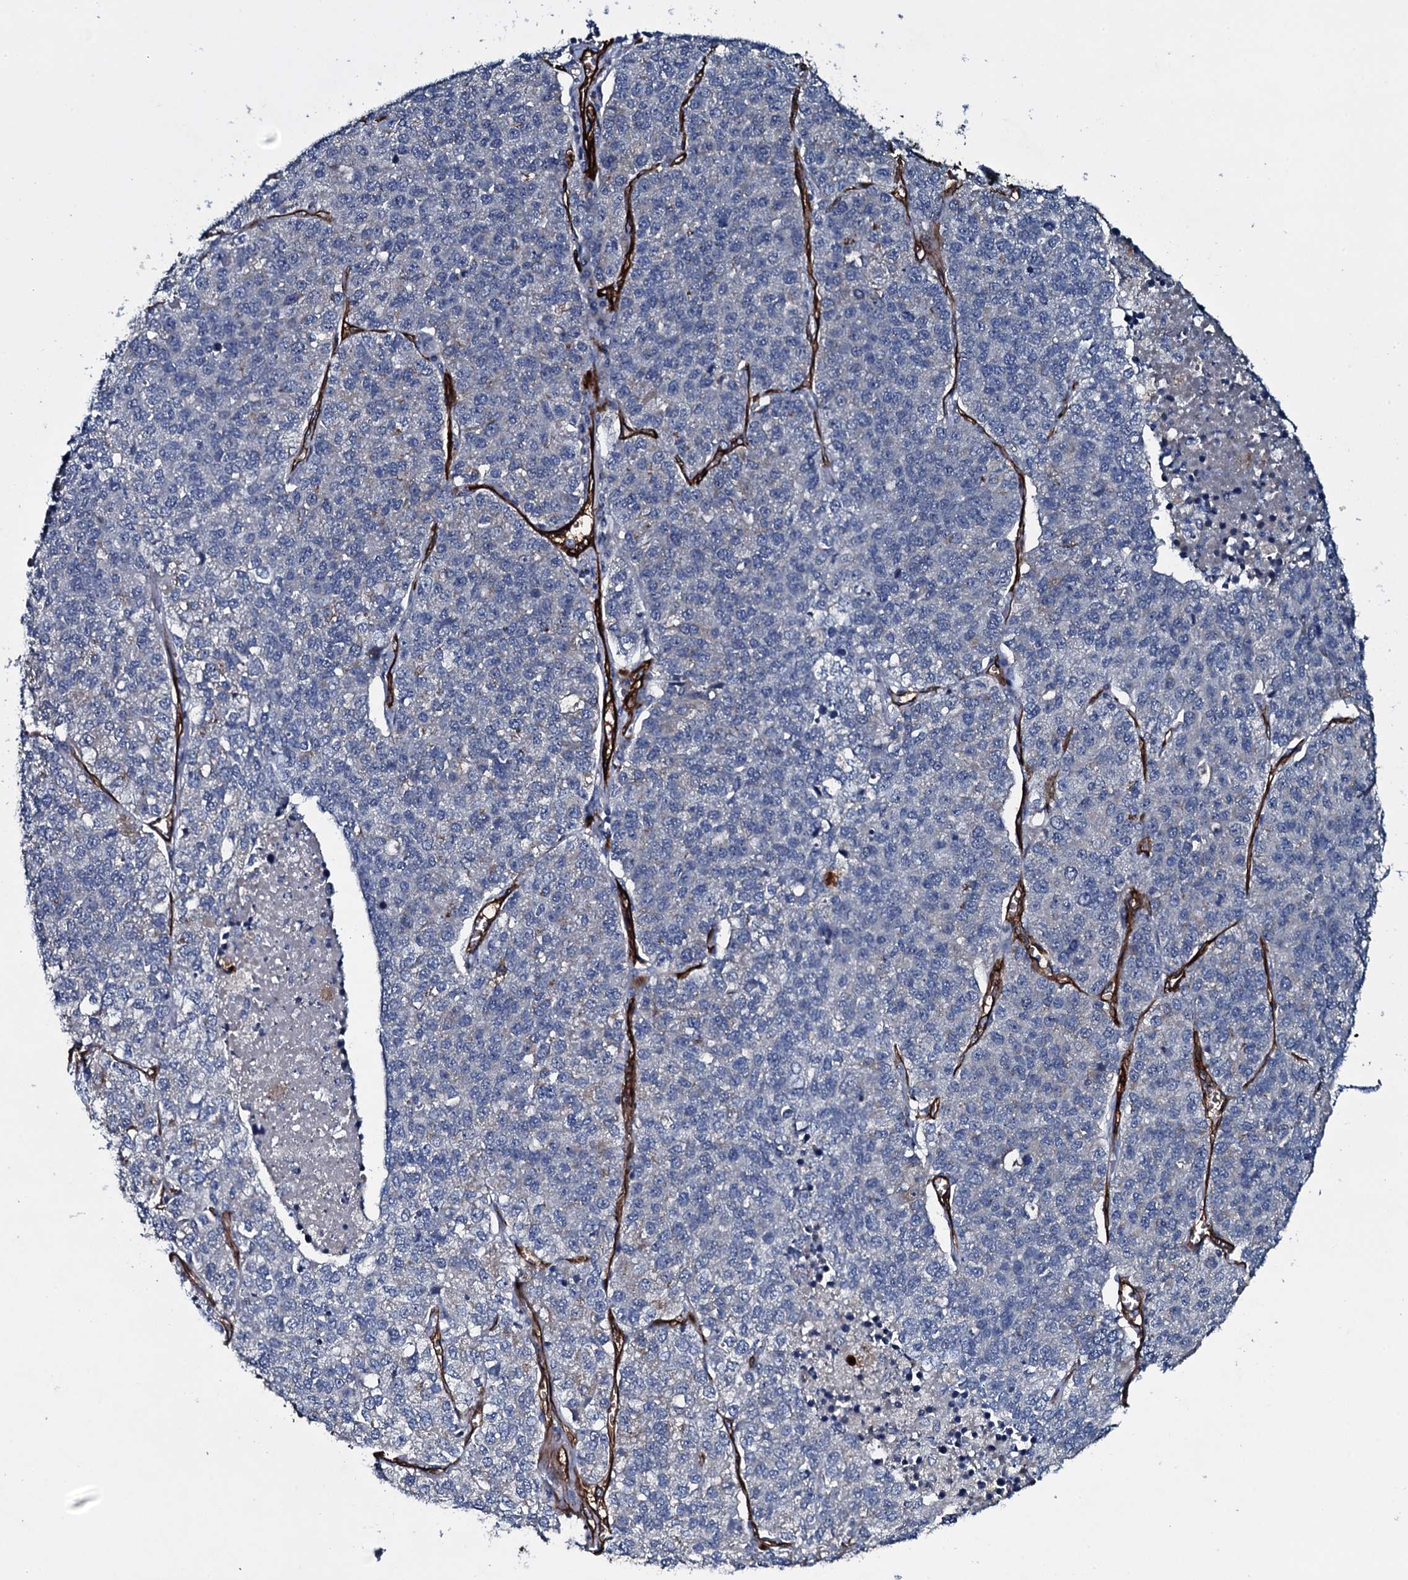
{"staining": {"intensity": "negative", "quantity": "none", "location": "none"}, "tissue": "lung cancer", "cell_type": "Tumor cells", "image_type": "cancer", "snomed": [{"axis": "morphology", "description": "Adenocarcinoma, NOS"}, {"axis": "topography", "description": "Lung"}], "caption": "The photomicrograph exhibits no staining of tumor cells in lung cancer.", "gene": "CLEC14A", "patient": {"sex": "male", "age": 49}}